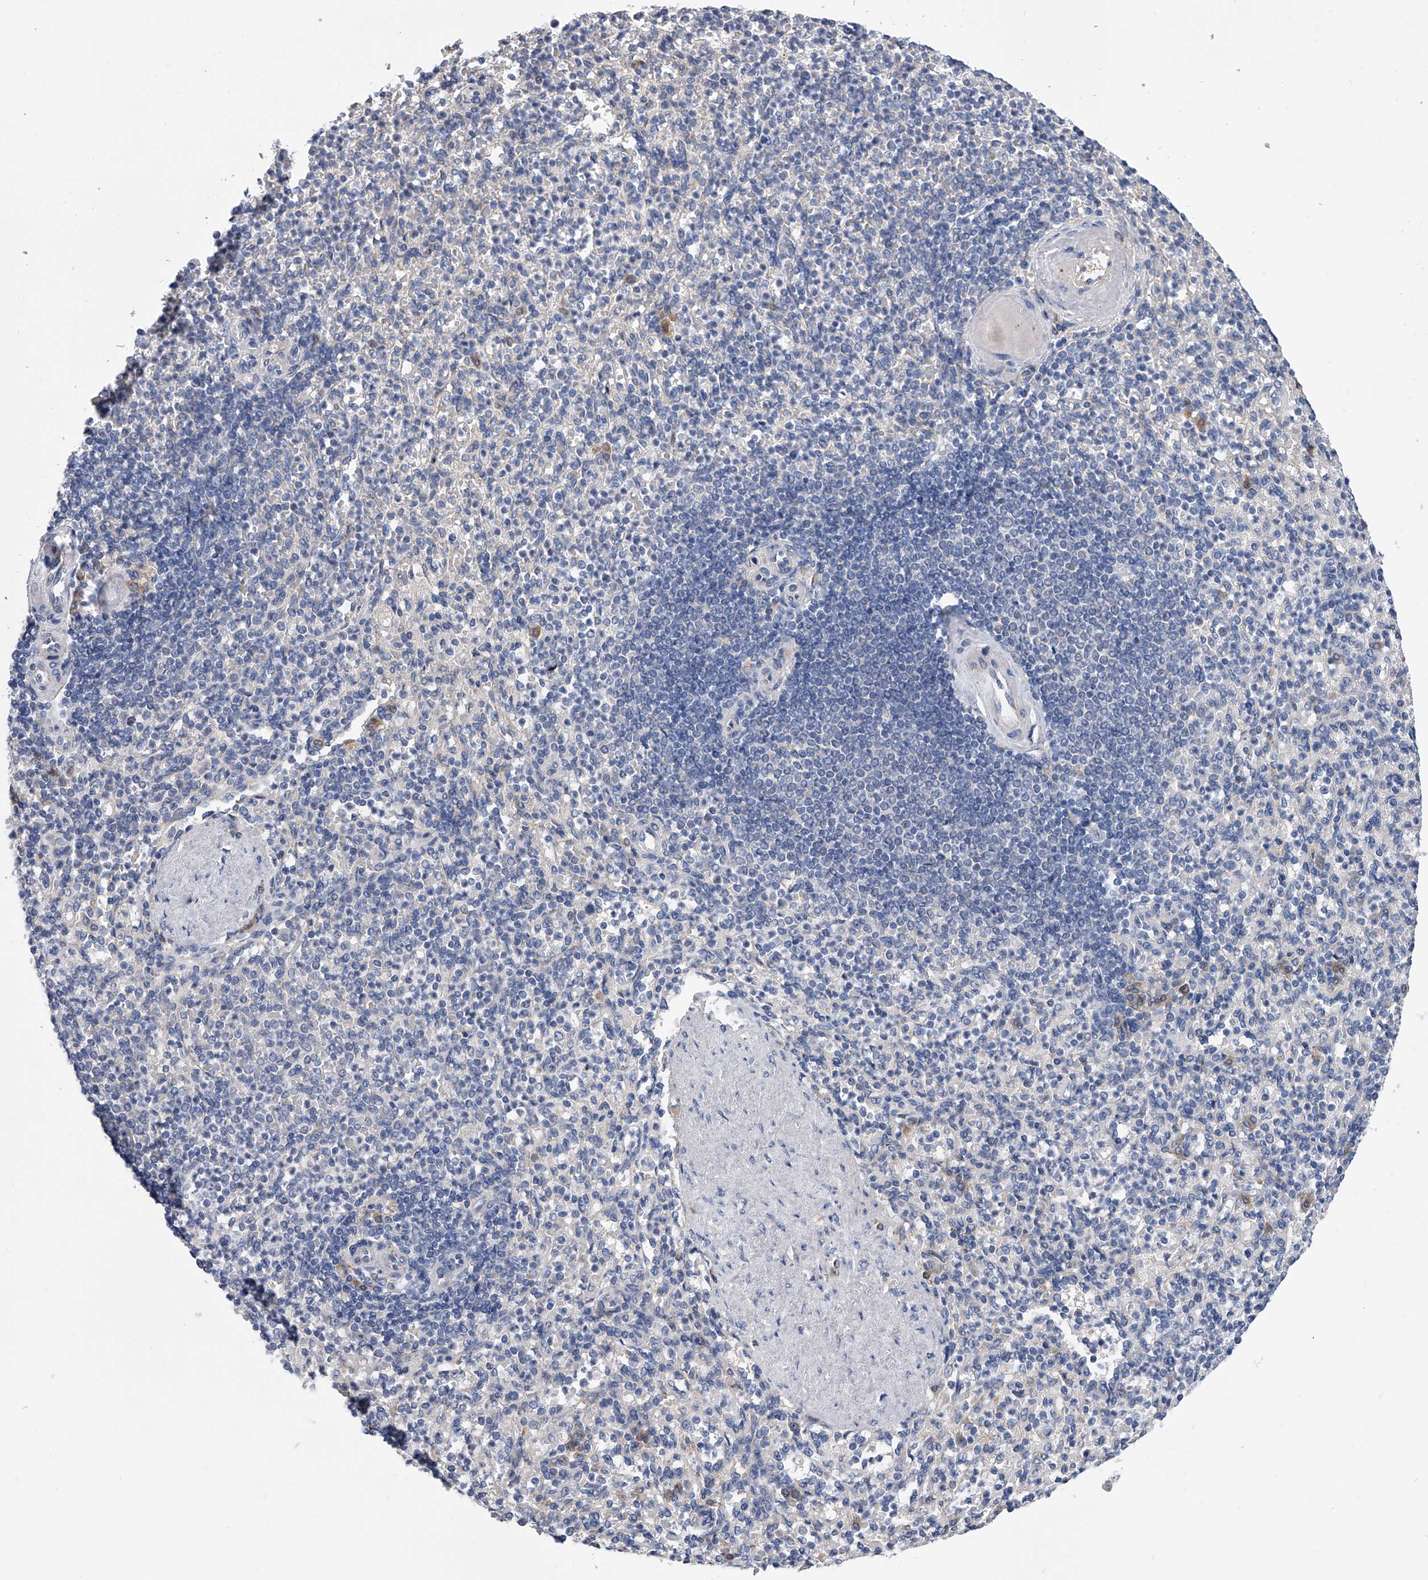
{"staining": {"intensity": "negative", "quantity": "none", "location": "none"}, "tissue": "spleen", "cell_type": "Cells in red pulp", "image_type": "normal", "snomed": [{"axis": "morphology", "description": "Normal tissue, NOS"}, {"axis": "topography", "description": "Spleen"}], "caption": "The micrograph exhibits no significant positivity in cells in red pulp of spleen.", "gene": "PGM3", "patient": {"sex": "female", "age": 74}}